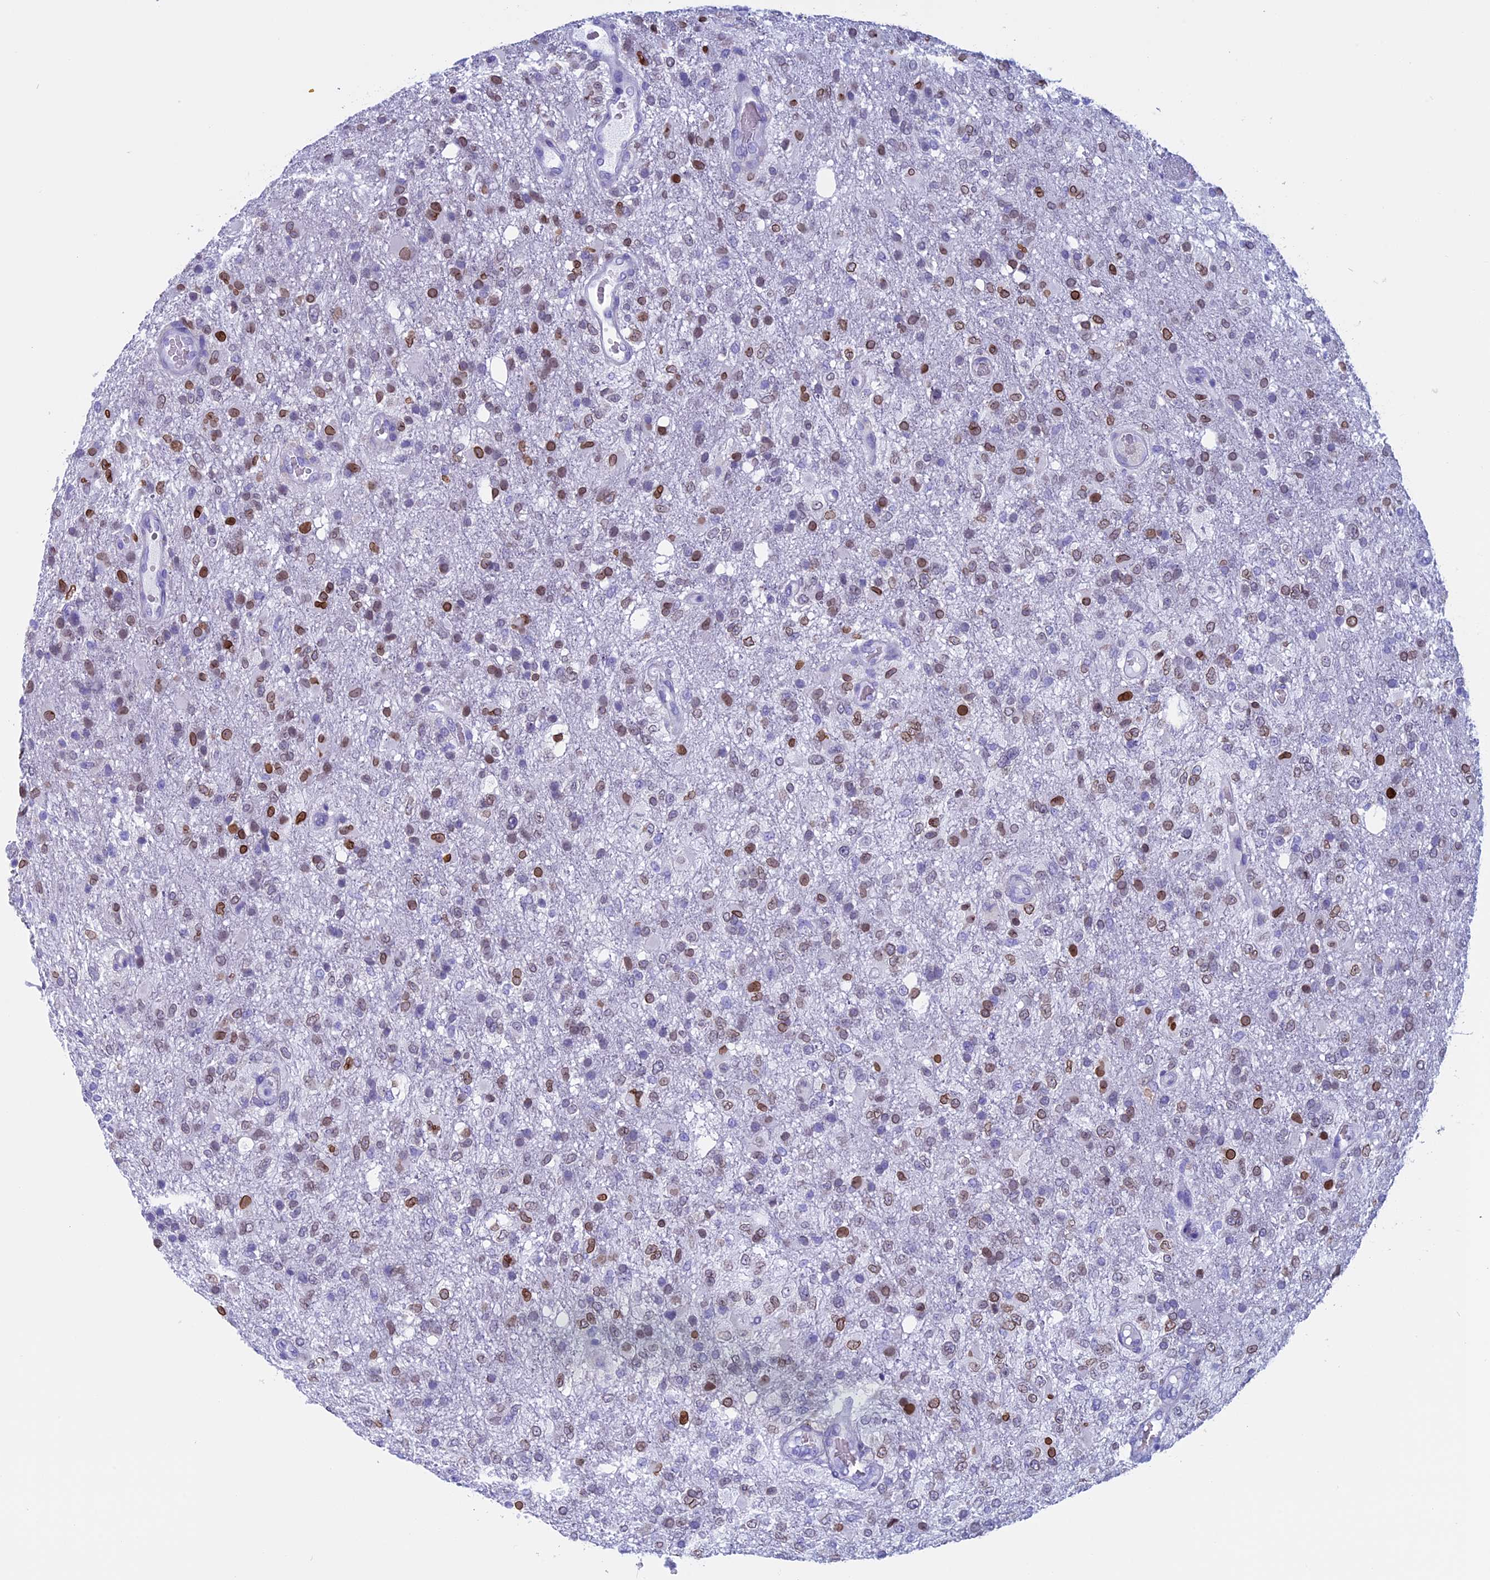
{"staining": {"intensity": "moderate", "quantity": "25%-75%", "location": "cytoplasmic/membranous,nuclear"}, "tissue": "glioma", "cell_type": "Tumor cells", "image_type": "cancer", "snomed": [{"axis": "morphology", "description": "Glioma, malignant, High grade"}, {"axis": "topography", "description": "Brain"}], "caption": "IHC histopathology image of neoplastic tissue: glioma stained using immunohistochemistry shows medium levels of moderate protein expression localized specifically in the cytoplasmic/membranous and nuclear of tumor cells, appearing as a cytoplasmic/membranous and nuclear brown color.", "gene": "FAM169A", "patient": {"sex": "female", "age": 74}}